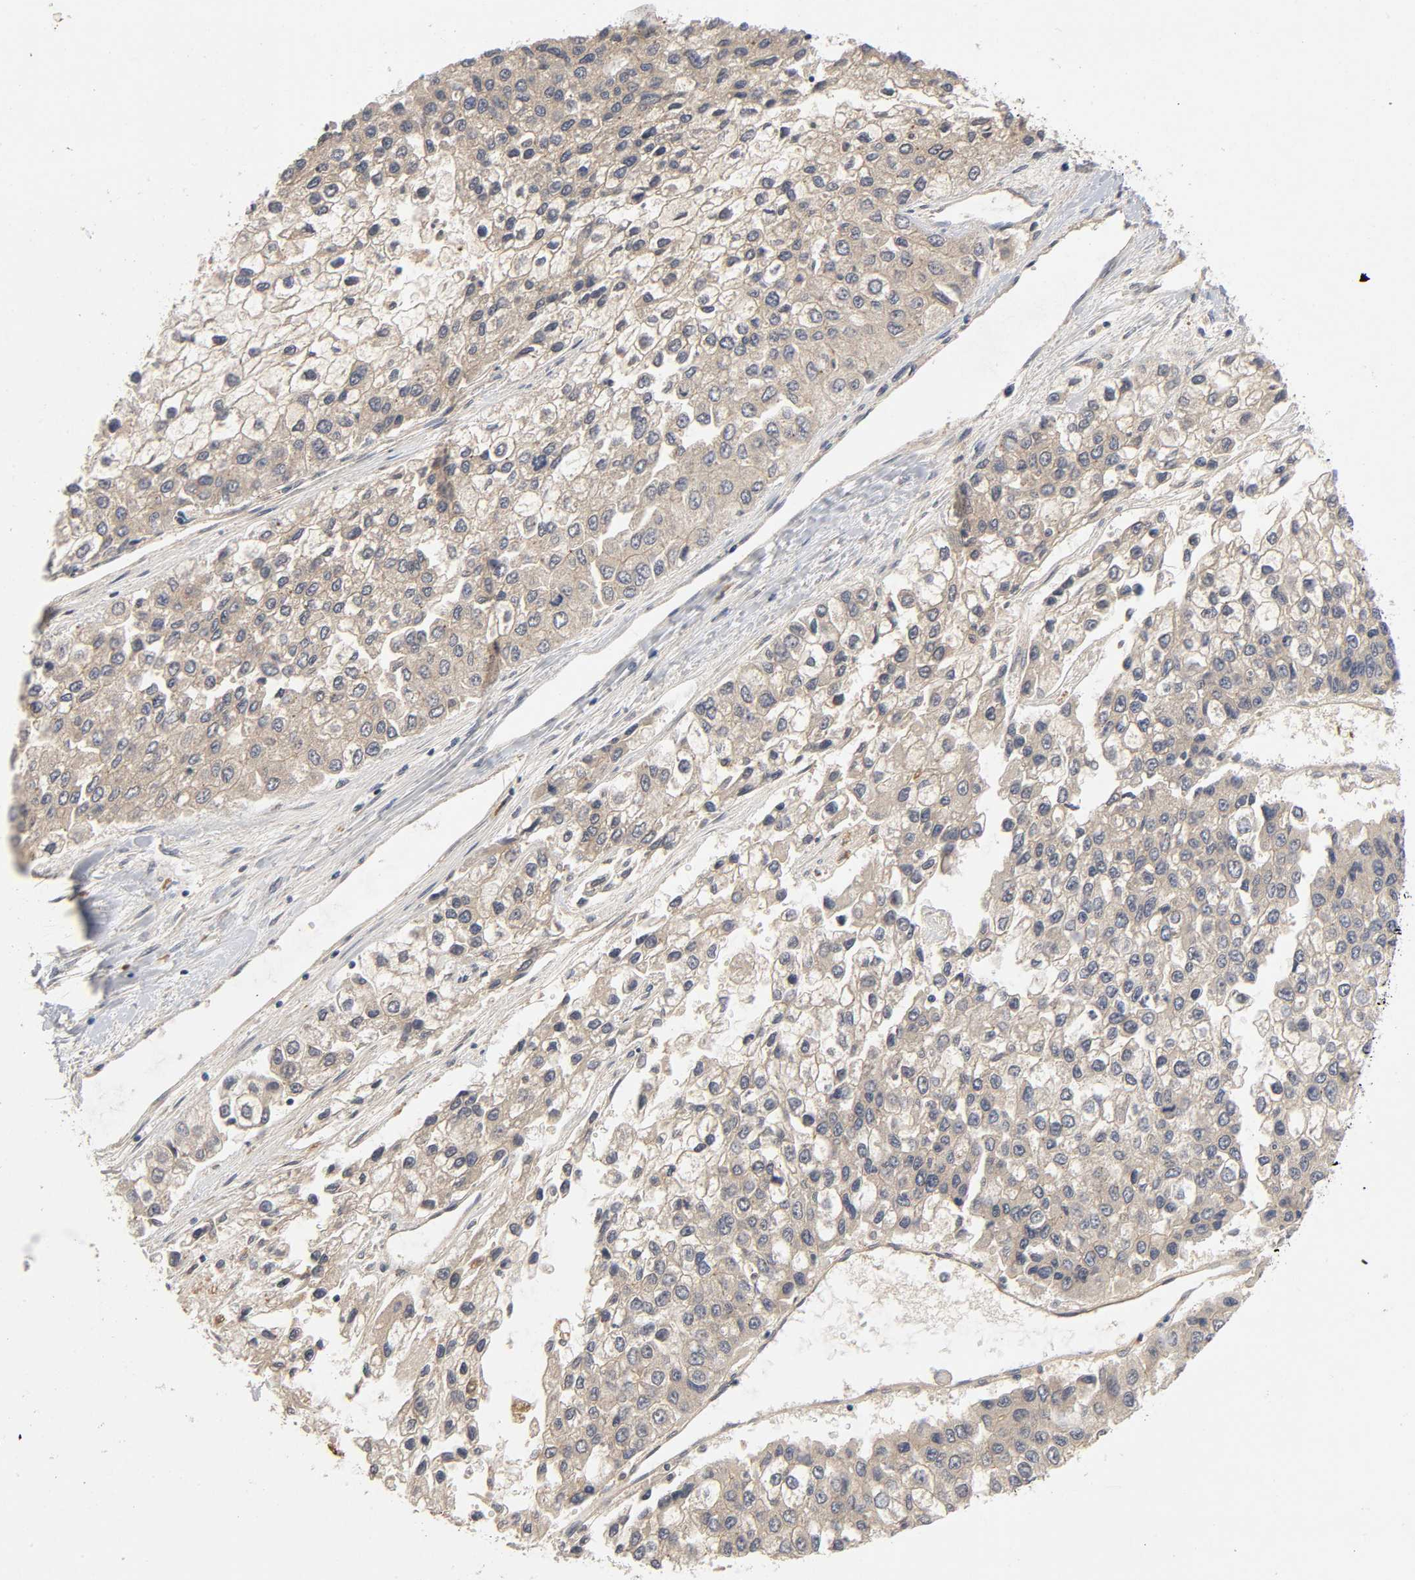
{"staining": {"intensity": "weak", "quantity": ">75%", "location": "cytoplasmic/membranous"}, "tissue": "liver cancer", "cell_type": "Tumor cells", "image_type": "cancer", "snomed": [{"axis": "morphology", "description": "Carcinoma, Hepatocellular, NOS"}, {"axis": "topography", "description": "Liver"}], "caption": "This is a micrograph of IHC staining of hepatocellular carcinoma (liver), which shows weak staining in the cytoplasmic/membranous of tumor cells.", "gene": "CPB2", "patient": {"sex": "female", "age": 66}}